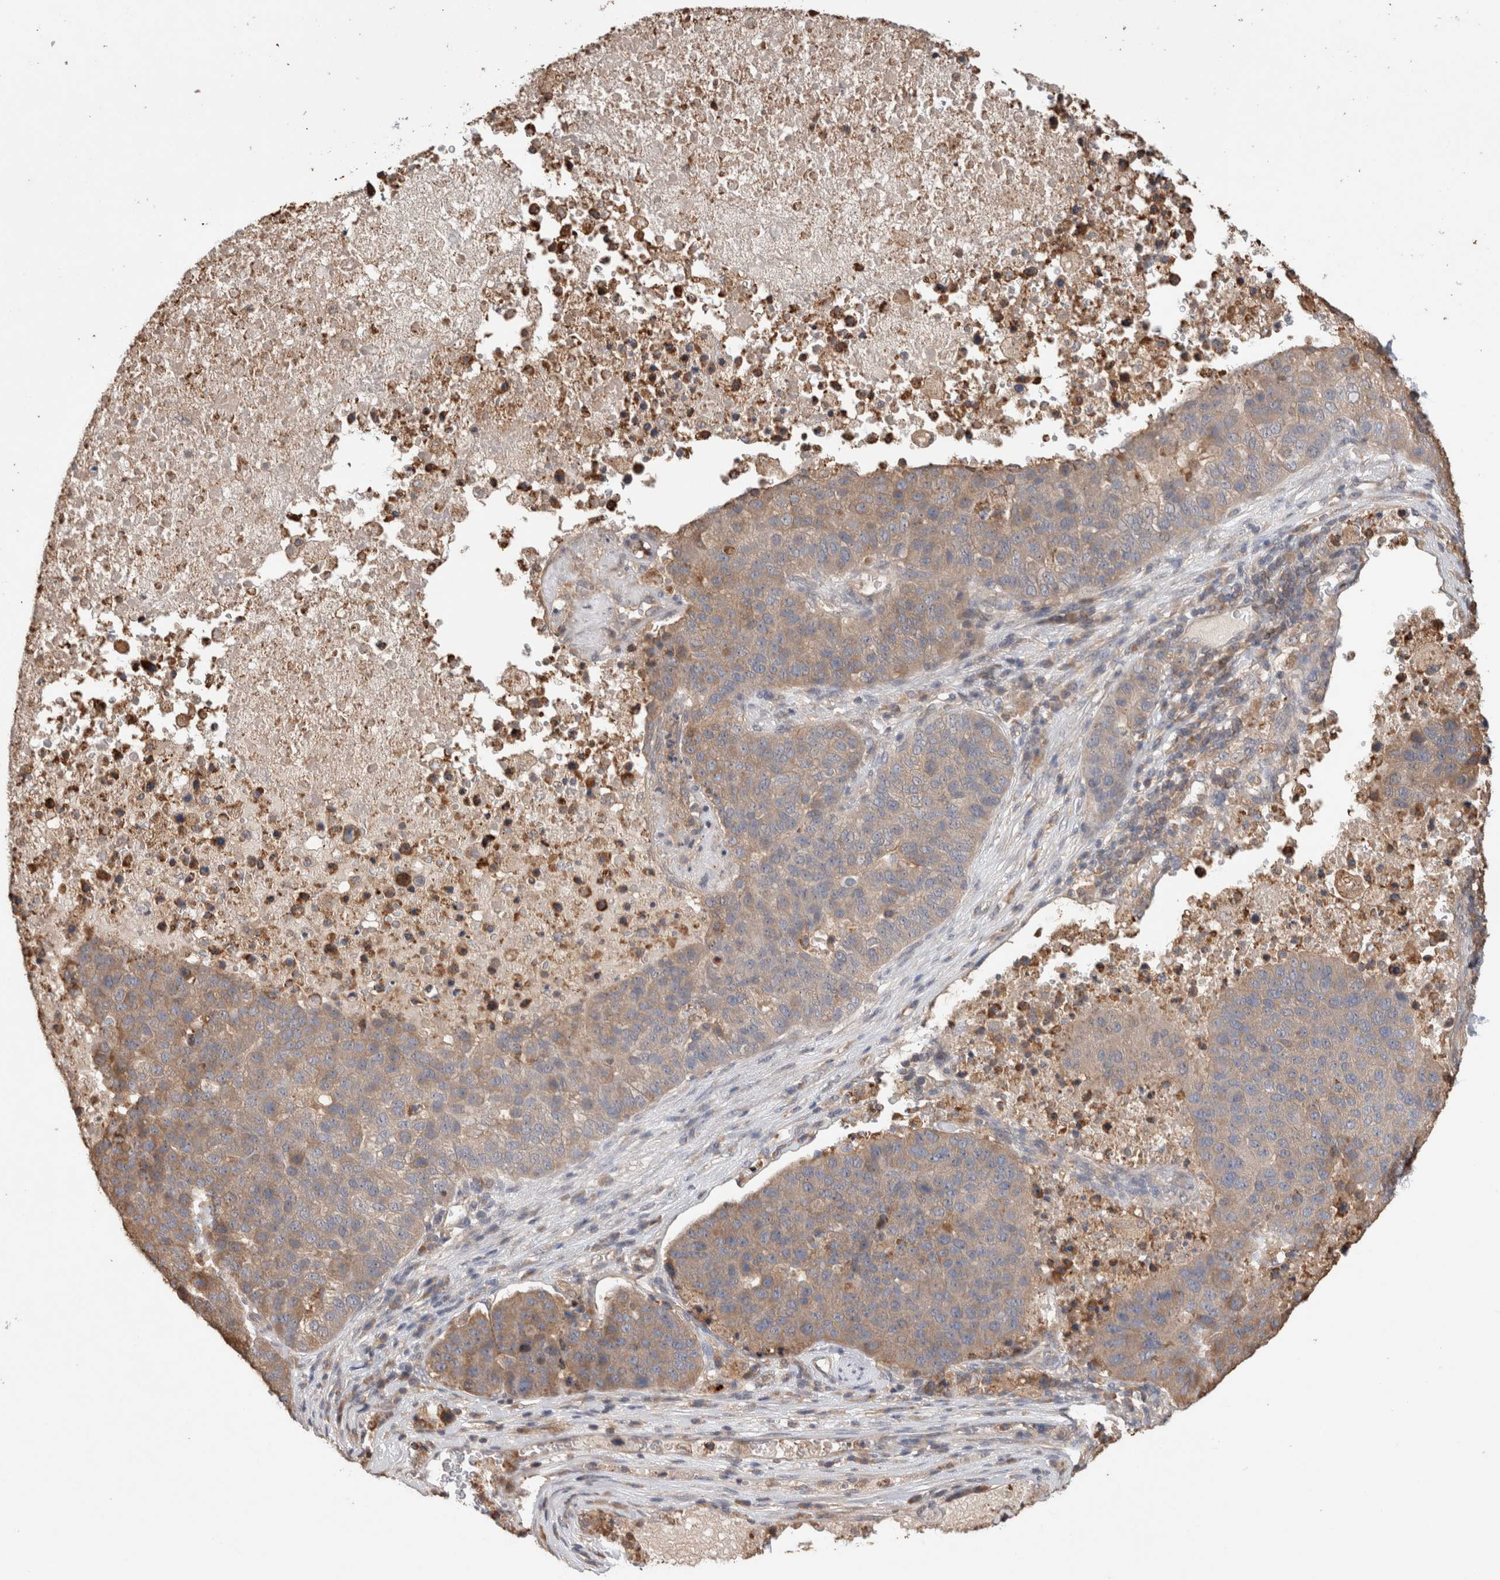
{"staining": {"intensity": "weak", "quantity": ">75%", "location": "cytoplasmic/membranous"}, "tissue": "pancreatic cancer", "cell_type": "Tumor cells", "image_type": "cancer", "snomed": [{"axis": "morphology", "description": "Adenocarcinoma, NOS"}, {"axis": "topography", "description": "Pancreas"}], "caption": "Human pancreatic cancer stained with a protein marker shows weak staining in tumor cells.", "gene": "TRIM5", "patient": {"sex": "female", "age": 61}}